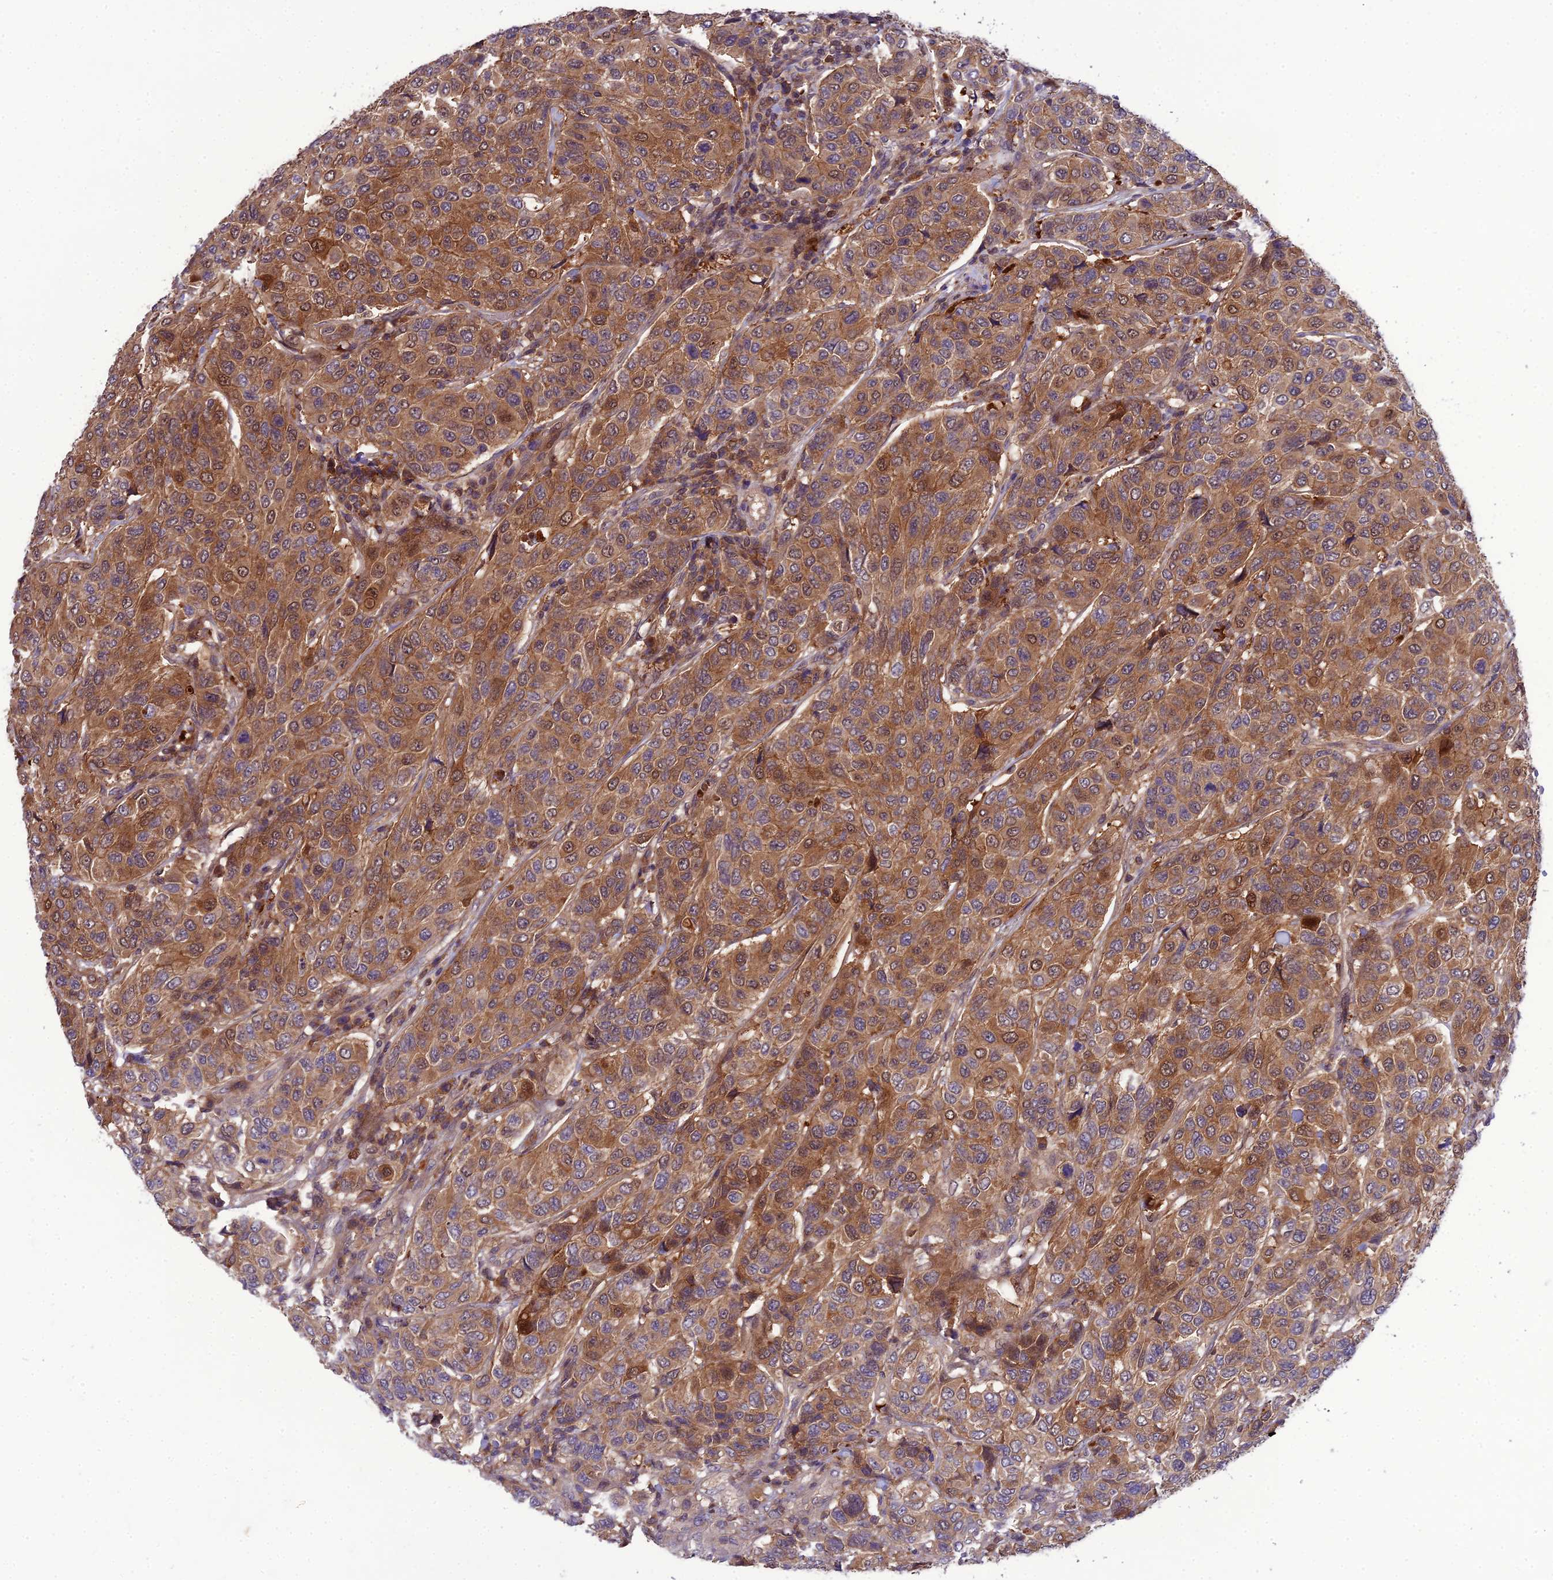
{"staining": {"intensity": "moderate", "quantity": ">75%", "location": "cytoplasmic/membranous,nuclear"}, "tissue": "breast cancer", "cell_type": "Tumor cells", "image_type": "cancer", "snomed": [{"axis": "morphology", "description": "Duct carcinoma"}, {"axis": "topography", "description": "Breast"}], "caption": "Protein expression analysis of breast intraductal carcinoma displays moderate cytoplasmic/membranous and nuclear staining in about >75% of tumor cells. Nuclei are stained in blue.", "gene": "GDF6", "patient": {"sex": "female", "age": 55}}